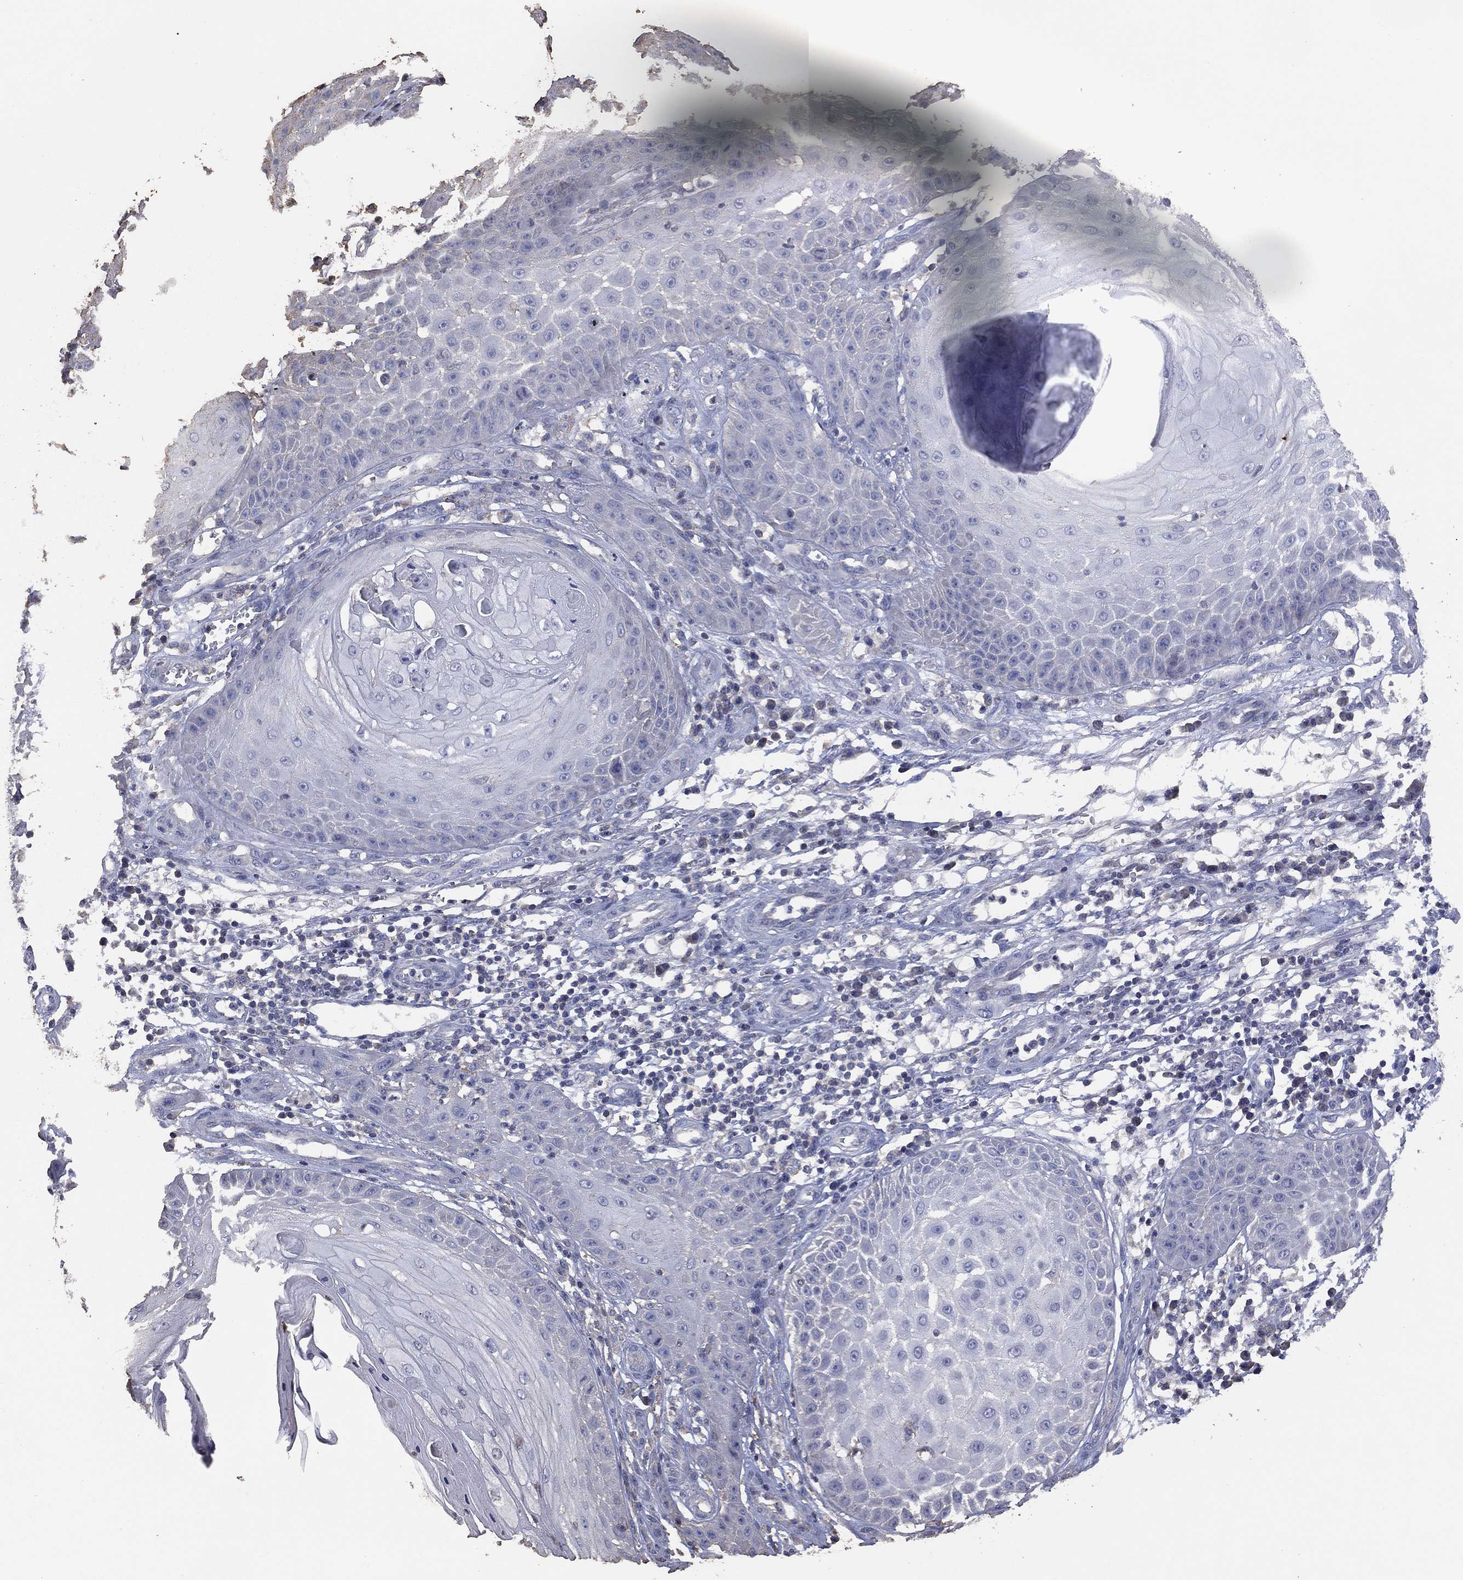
{"staining": {"intensity": "negative", "quantity": "none", "location": "none"}, "tissue": "skin cancer", "cell_type": "Tumor cells", "image_type": "cancer", "snomed": [{"axis": "morphology", "description": "Squamous cell carcinoma, NOS"}, {"axis": "topography", "description": "Skin"}], "caption": "Tumor cells are negative for protein expression in human skin cancer (squamous cell carcinoma).", "gene": "ADPRHL1", "patient": {"sex": "male", "age": 70}}